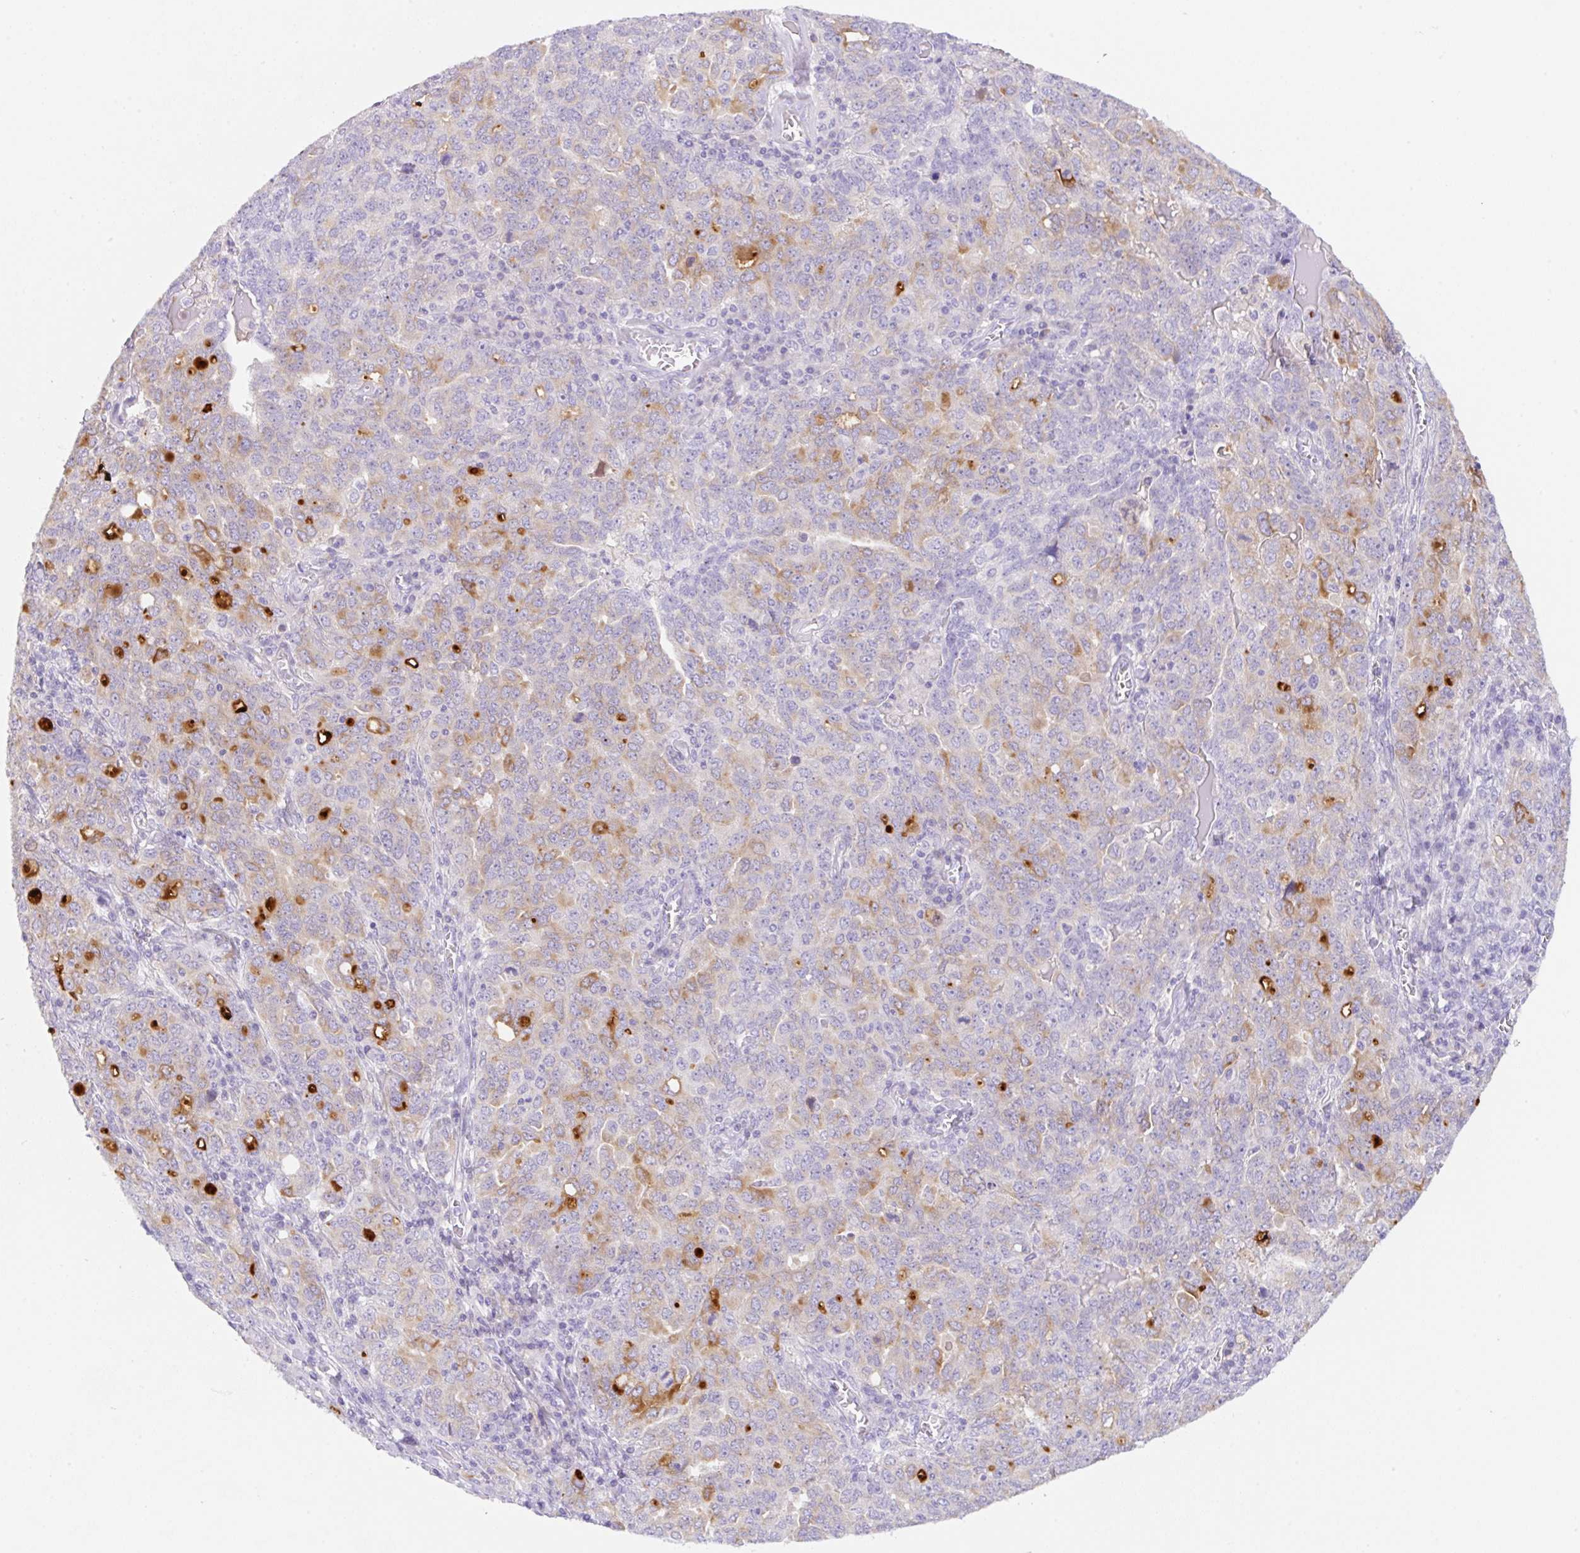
{"staining": {"intensity": "moderate", "quantity": "<25%", "location": "cytoplasmic/membranous"}, "tissue": "ovarian cancer", "cell_type": "Tumor cells", "image_type": "cancer", "snomed": [{"axis": "morphology", "description": "Carcinoma, endometroid"}, {"axis": "topography", "description": "Ovary"}], "caption": "Ovarian cancer (endometroid carcinoma) tissue displays moderate cytoplasmic/membranous staining in about <25% of tumor cells", "gene": "KLK8", "patient": {"sex": "female", "age": 62}}